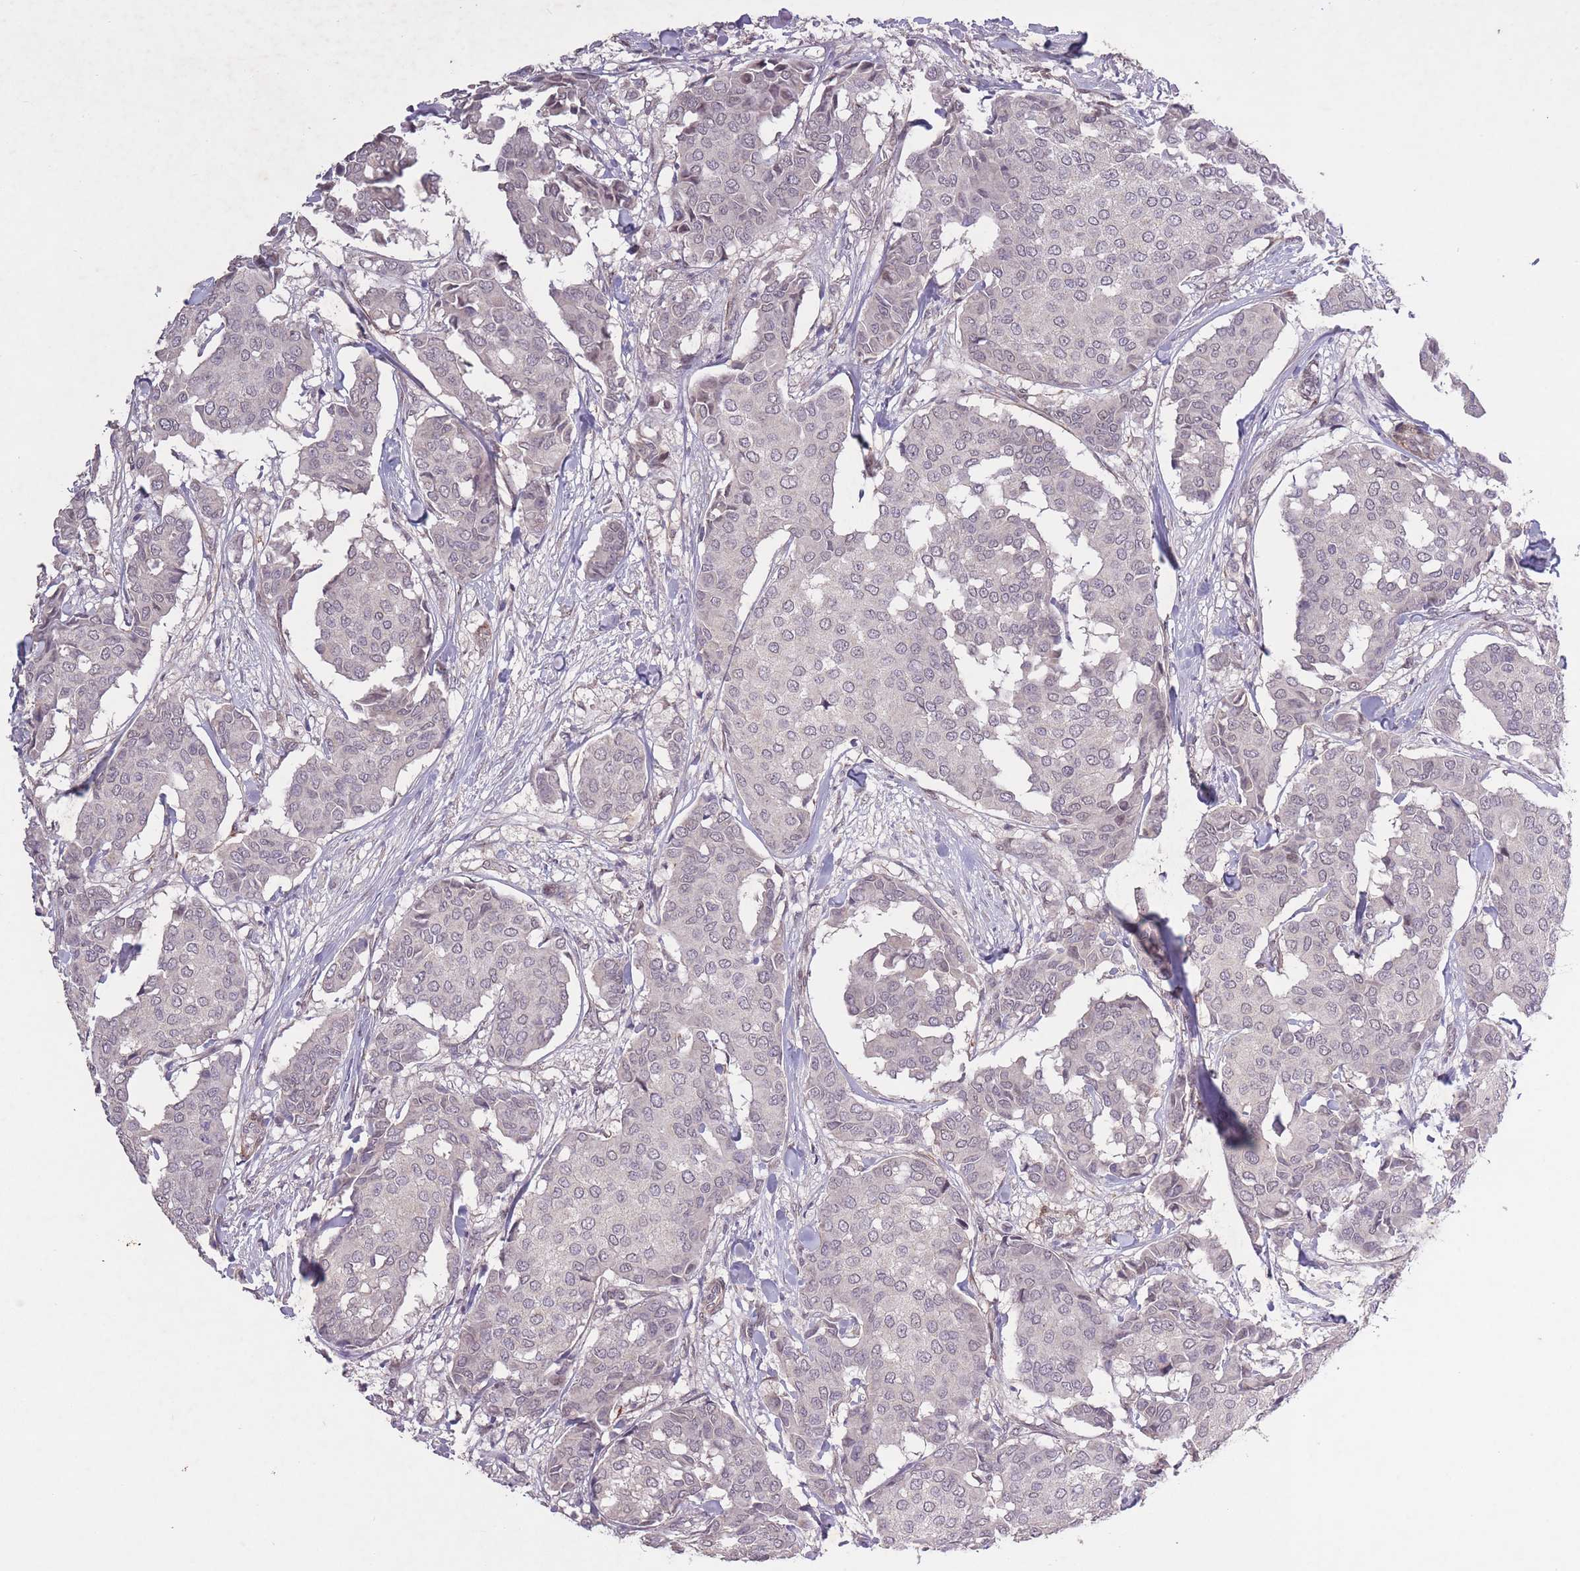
{"staining": {"intensity": "negative", "quantity": "none", "location": "none"}, "tissue": "breast cancer", "cell_type": "Tumor cells", "image_type": "cancer", "snomed": [{"axis": "morphology", "description": "Duct carcinoma"}, {"axis": "topography", "description": "Breast"}], "caption": "Immunohistochemical staining of human breast cancer (intraductal carcinoma) shows no significant expression in tumor cells.", "gene": "CBX6", "patient": {"sex": "female", "age": 75}}